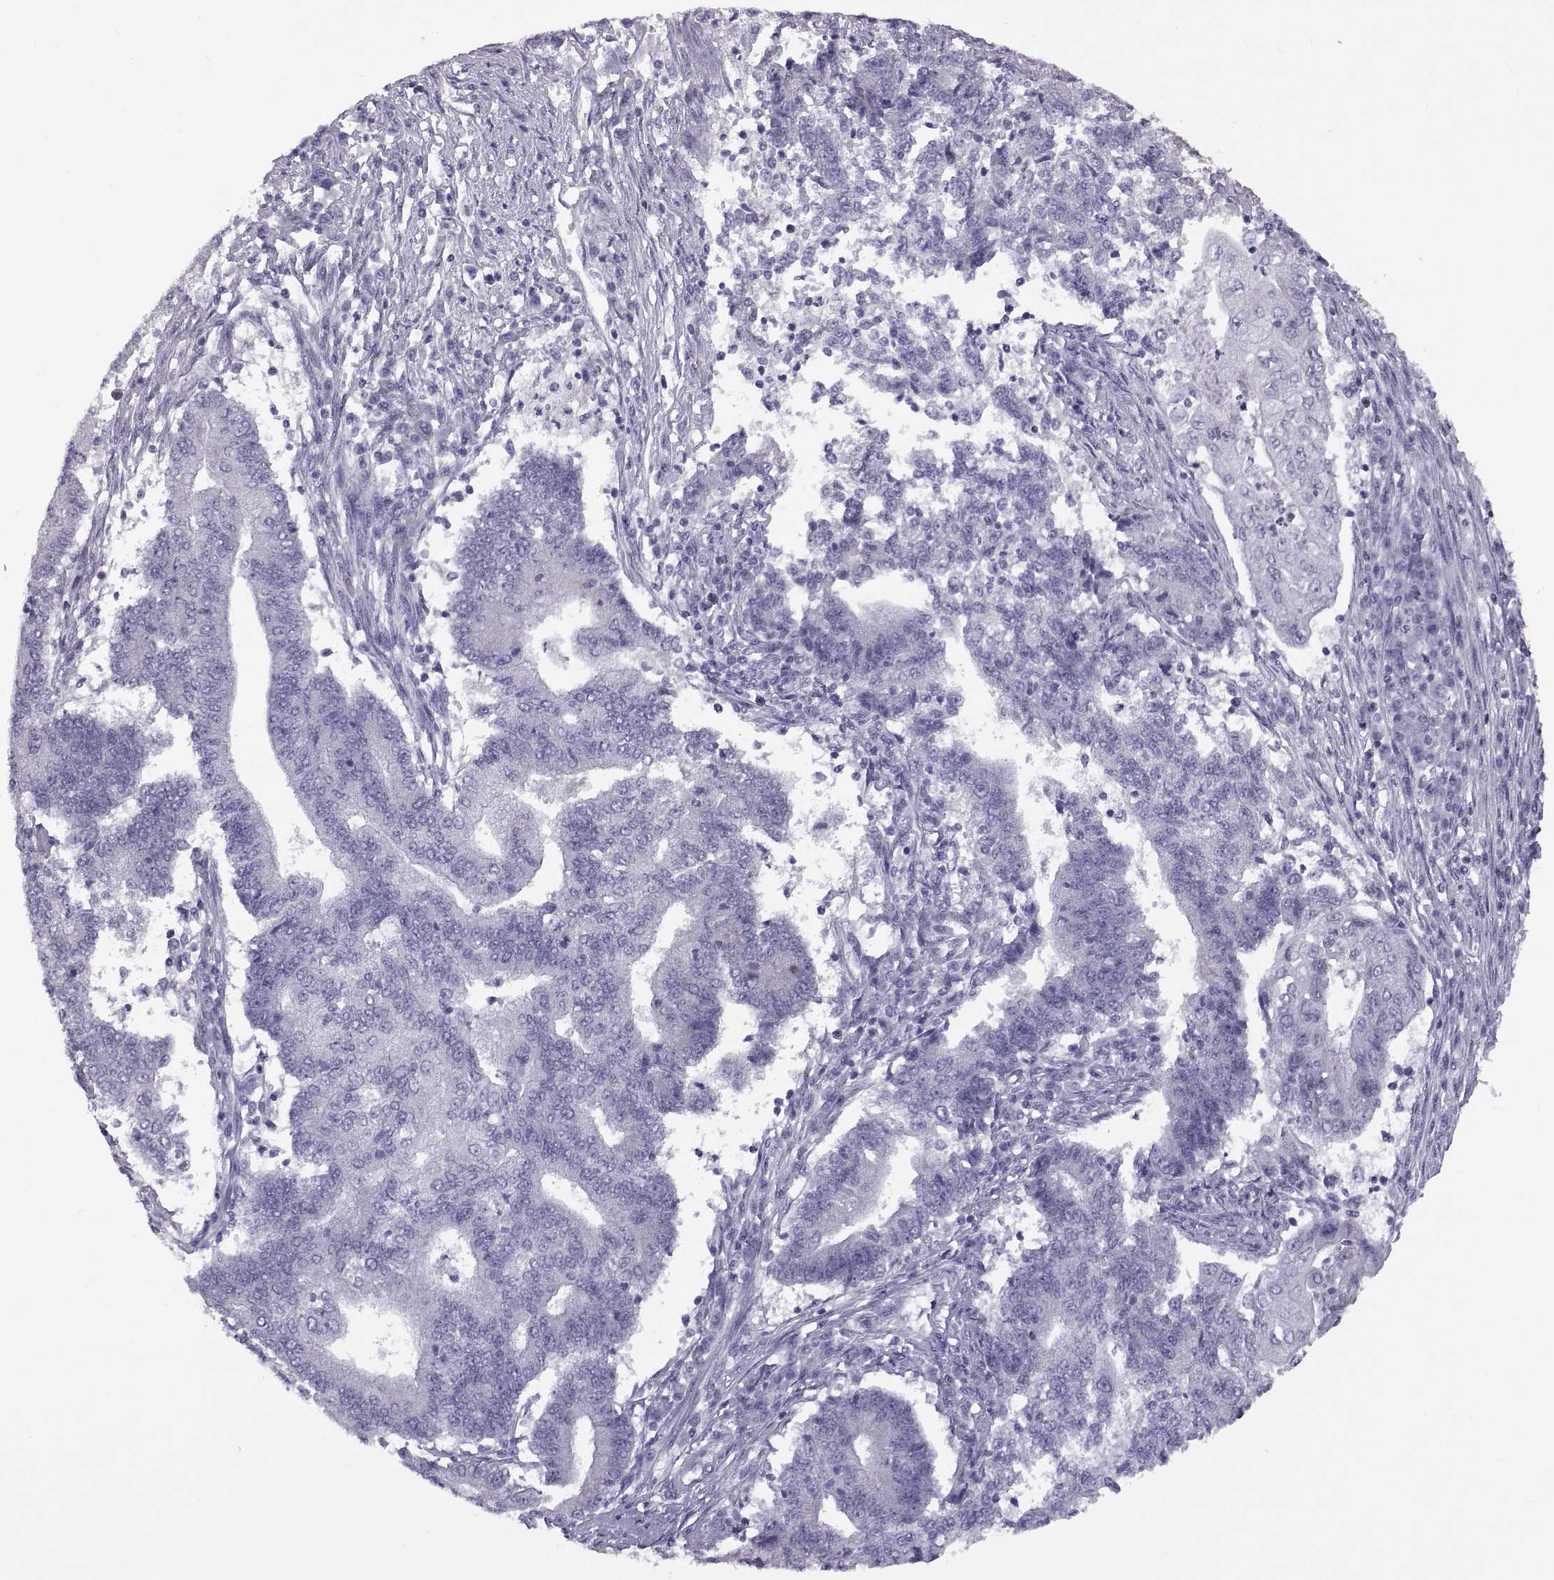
{"staining": {"intensity": "negative", "quantity": "none", "location": "none"}, "tissue": "endometrial cancer", "cell_type": "Tumor cells", "image_type": "cancer", "snomed": [{"axis": "morphology", "description": "Adenocarcinoma, NOS"}, {"axis": "topography", "description": "Uterus"}, {"axis": "topography", "description": "Endometrium"}], "caption": "Immunohistochemistry micrograph of human adenocarcinoma (endometrial) stained for a protein (brown), which demonstrates no staining in tumor cells. (DAB immunohistochemistry, high magnification).", "gene": "RDM1", "patient": {"sex": "female", "age": 54}}